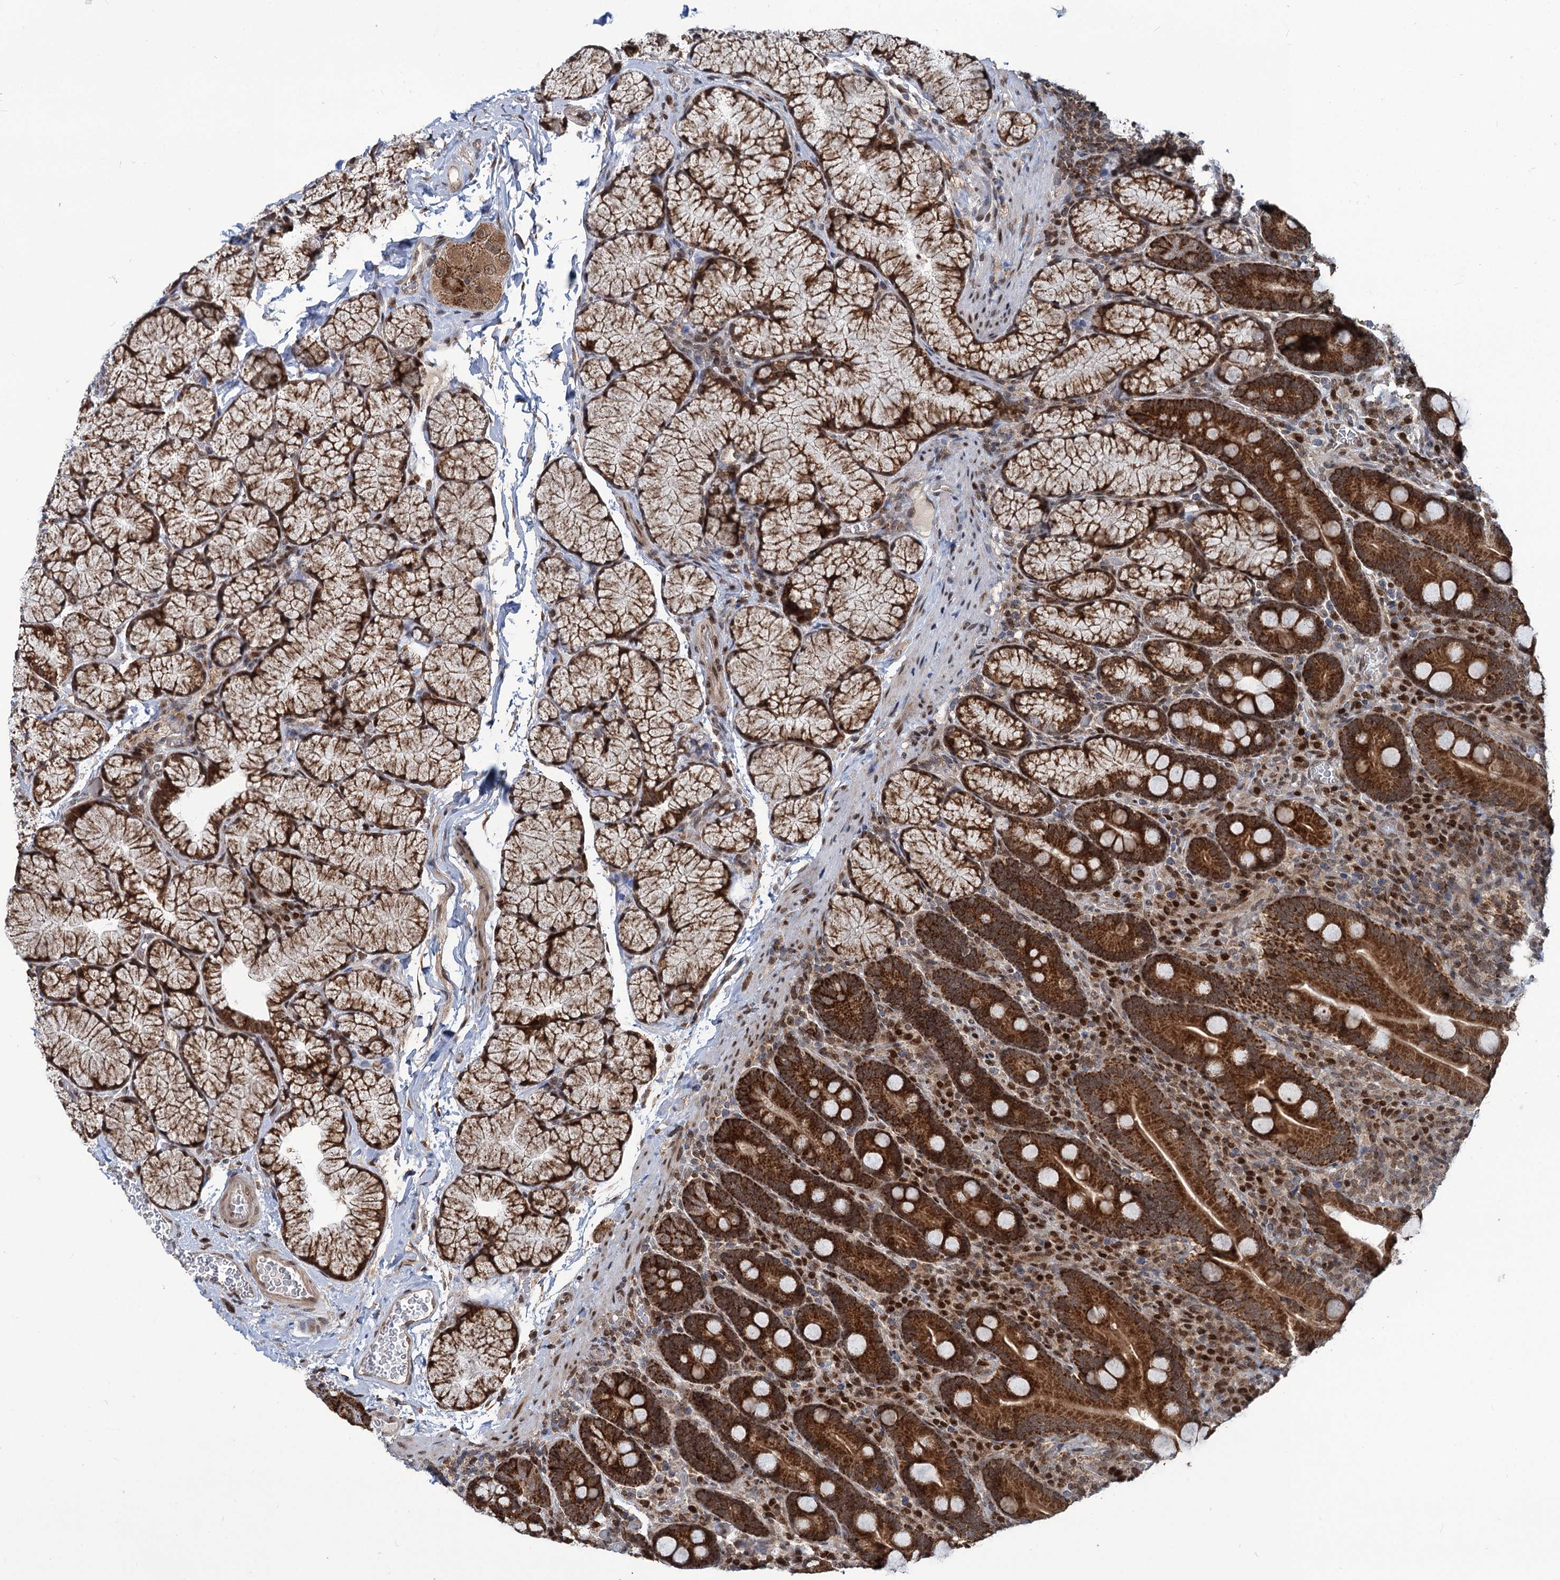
{"staining": {"intensity": "strong", "quantity": ">75%", "location": "cytoplasmic/membranous"}, "tissue": "duodenum", "cell_type": "Glandular cells", "image_type": "normal", "snomed": [{"axis": "morphology", "description": "Normal tissue, NOS"}, {"axis": "topography", "description": "Duodenum"}], "caption": "Strong cytoplasmic/membranous expression is seen in about >75% of glandular cells in normal duodenum.", "gene": "PHC3", "patient": {"sex": "male", "age": 35}}